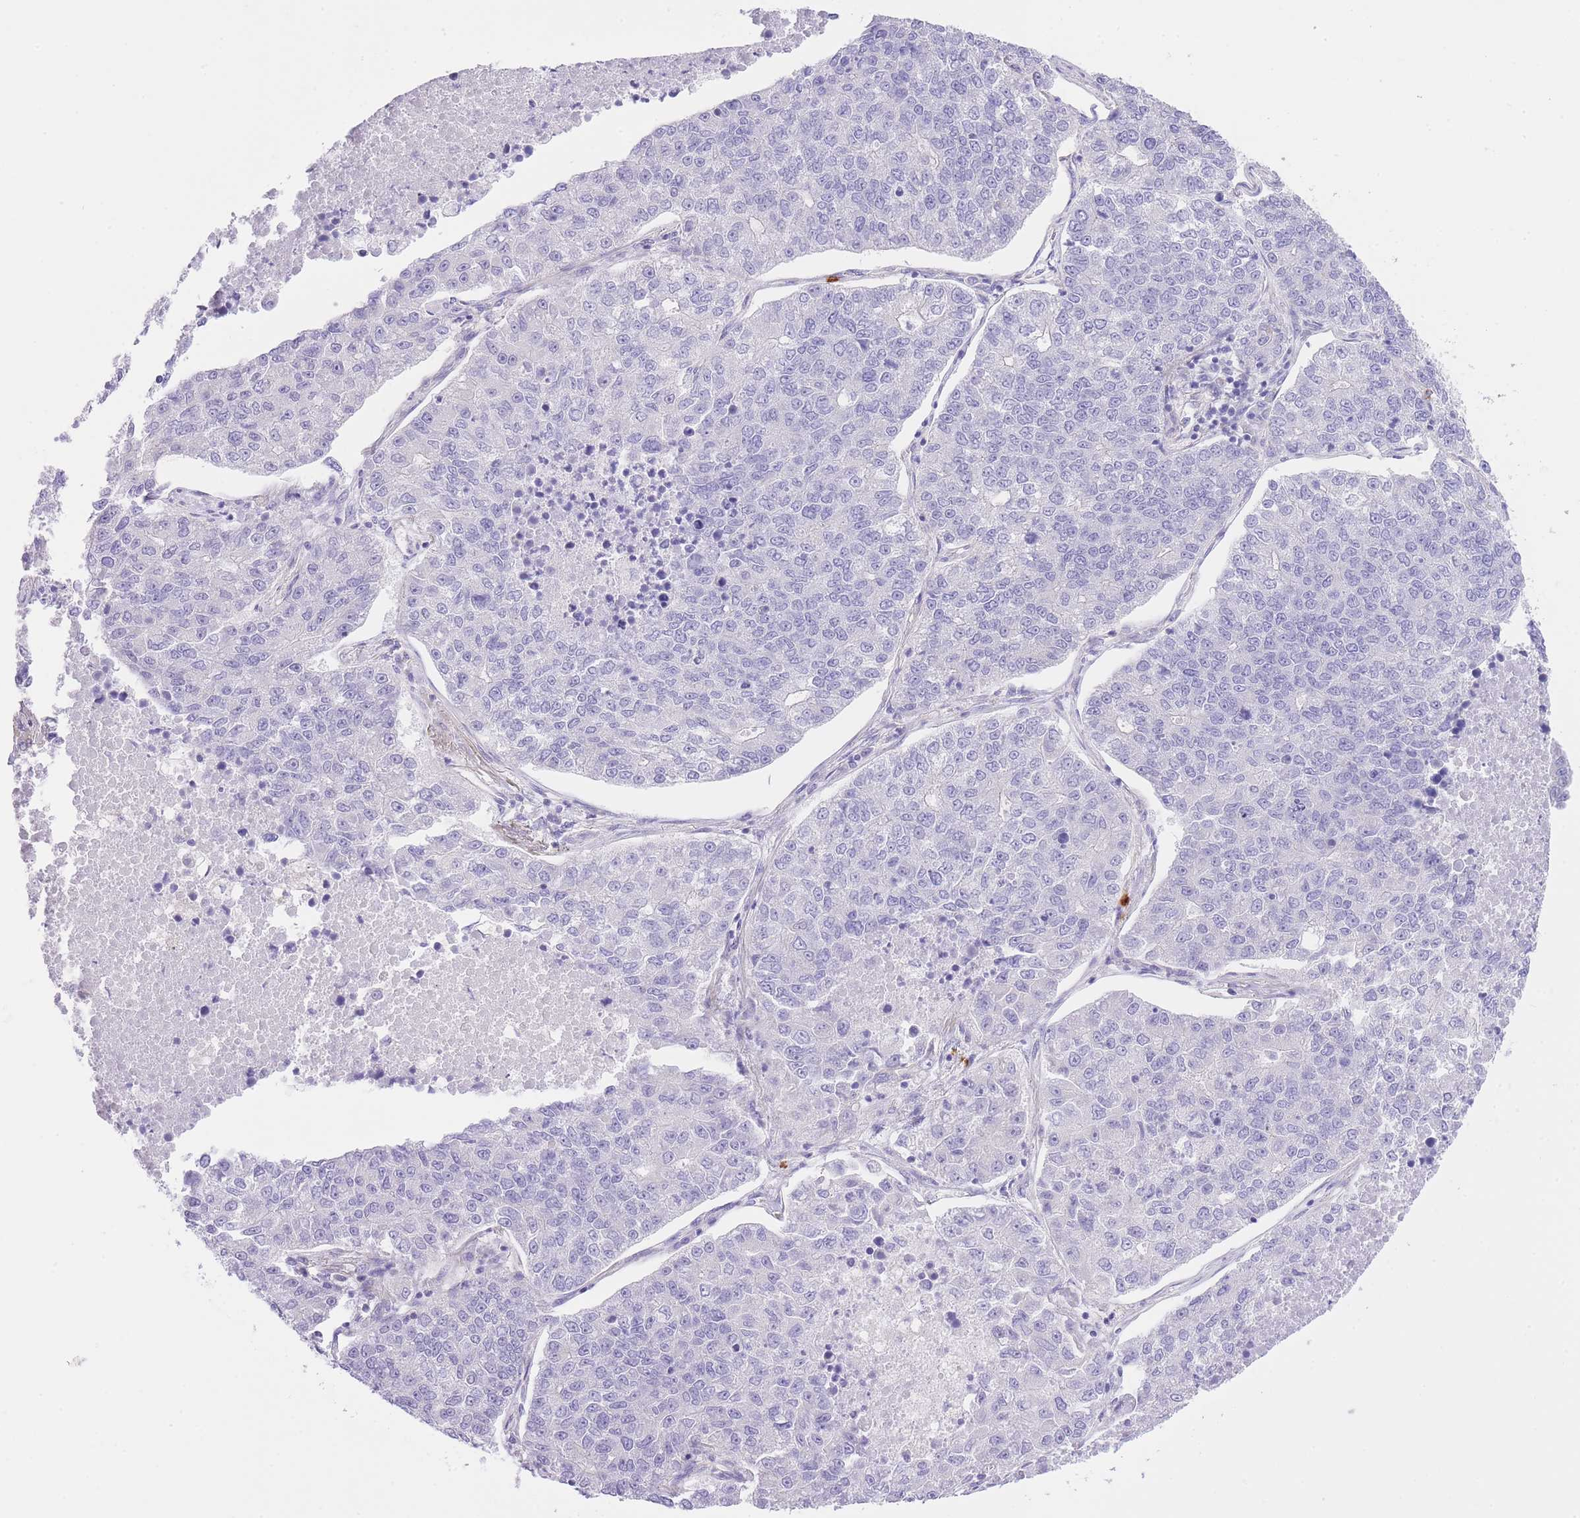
{"staining": {"intensity": "negative", "quantity": "none", "location": "none"}, "tissue": "lung cancer", "cell_type": "Tumor cells", "image_type": "cancer", "snomed": [{"axis": "morphology", "description": "Adenocarcinoma, NOS"}, {"axis": "topography", "description": "Lung"}], "caption": "This photomicrograph is of lung cancer stained with immunohistochemistry (IHC) to label a protein in brown with the nuclei are counter-stained blue. There is no expression in tumor cells.", "gene": "MEIOSIN", "patient": {"sex": "male", "age": 49}}